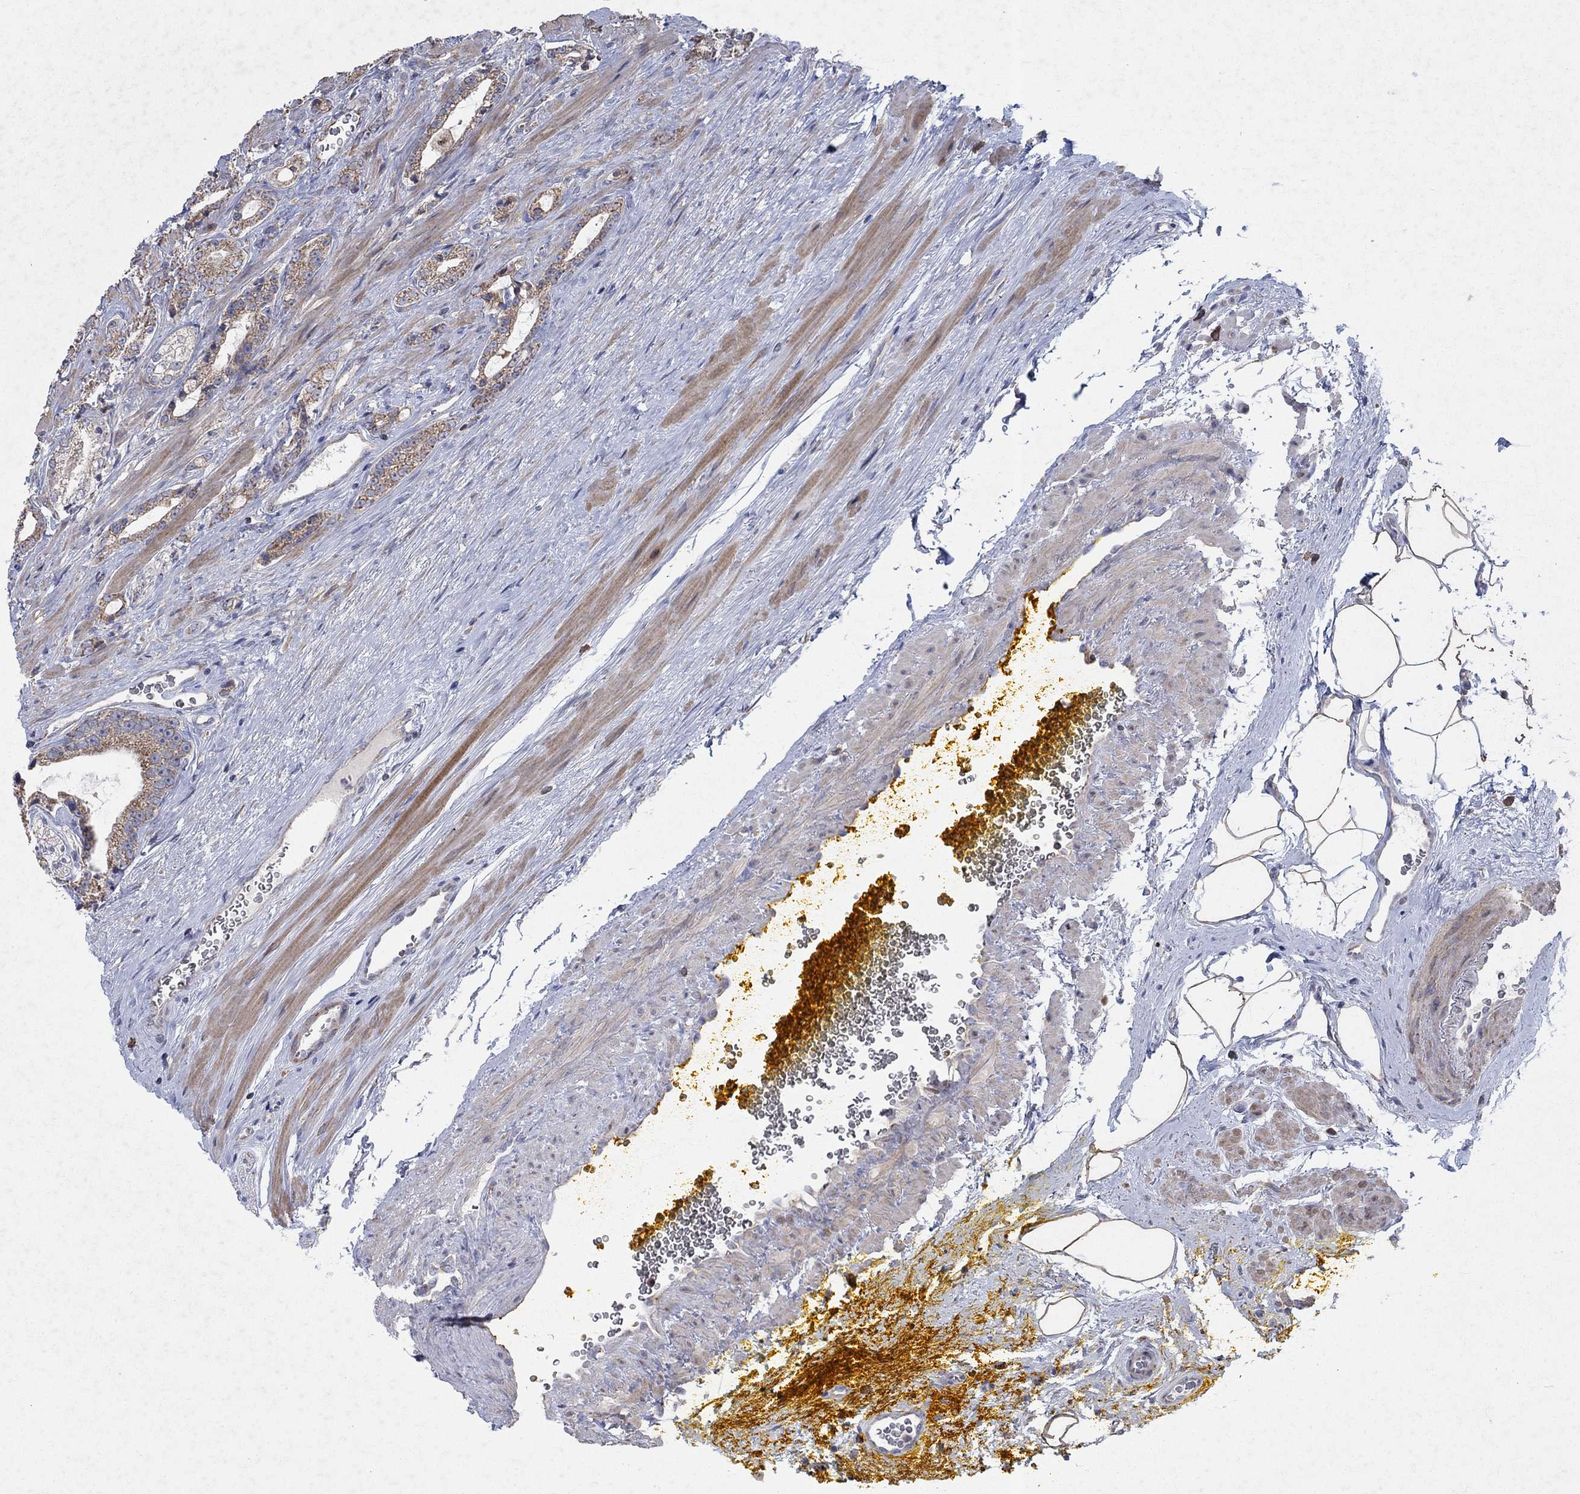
{"staining": {"intensity": "moderate", "quantity": ">75%", "location": "cytoplasmic/membranous"}, "tissue": "prostate cancer", "cell_type": "Tumor cells", "image_type": "cancer", "snomed": [{"axis": "morphology", "description": "Adenocarcinoma, NOS"}, {"axis": "topography", "description": "Prostate"}], "caption": "Protein expression analysis of adenocarcinoma (prostate) shows moderate cytoplasmic/membranous staining in approximately >75% of tumor cells.", "gene": "NCEH1", "patient": {"sex": "male", "age": 67}}